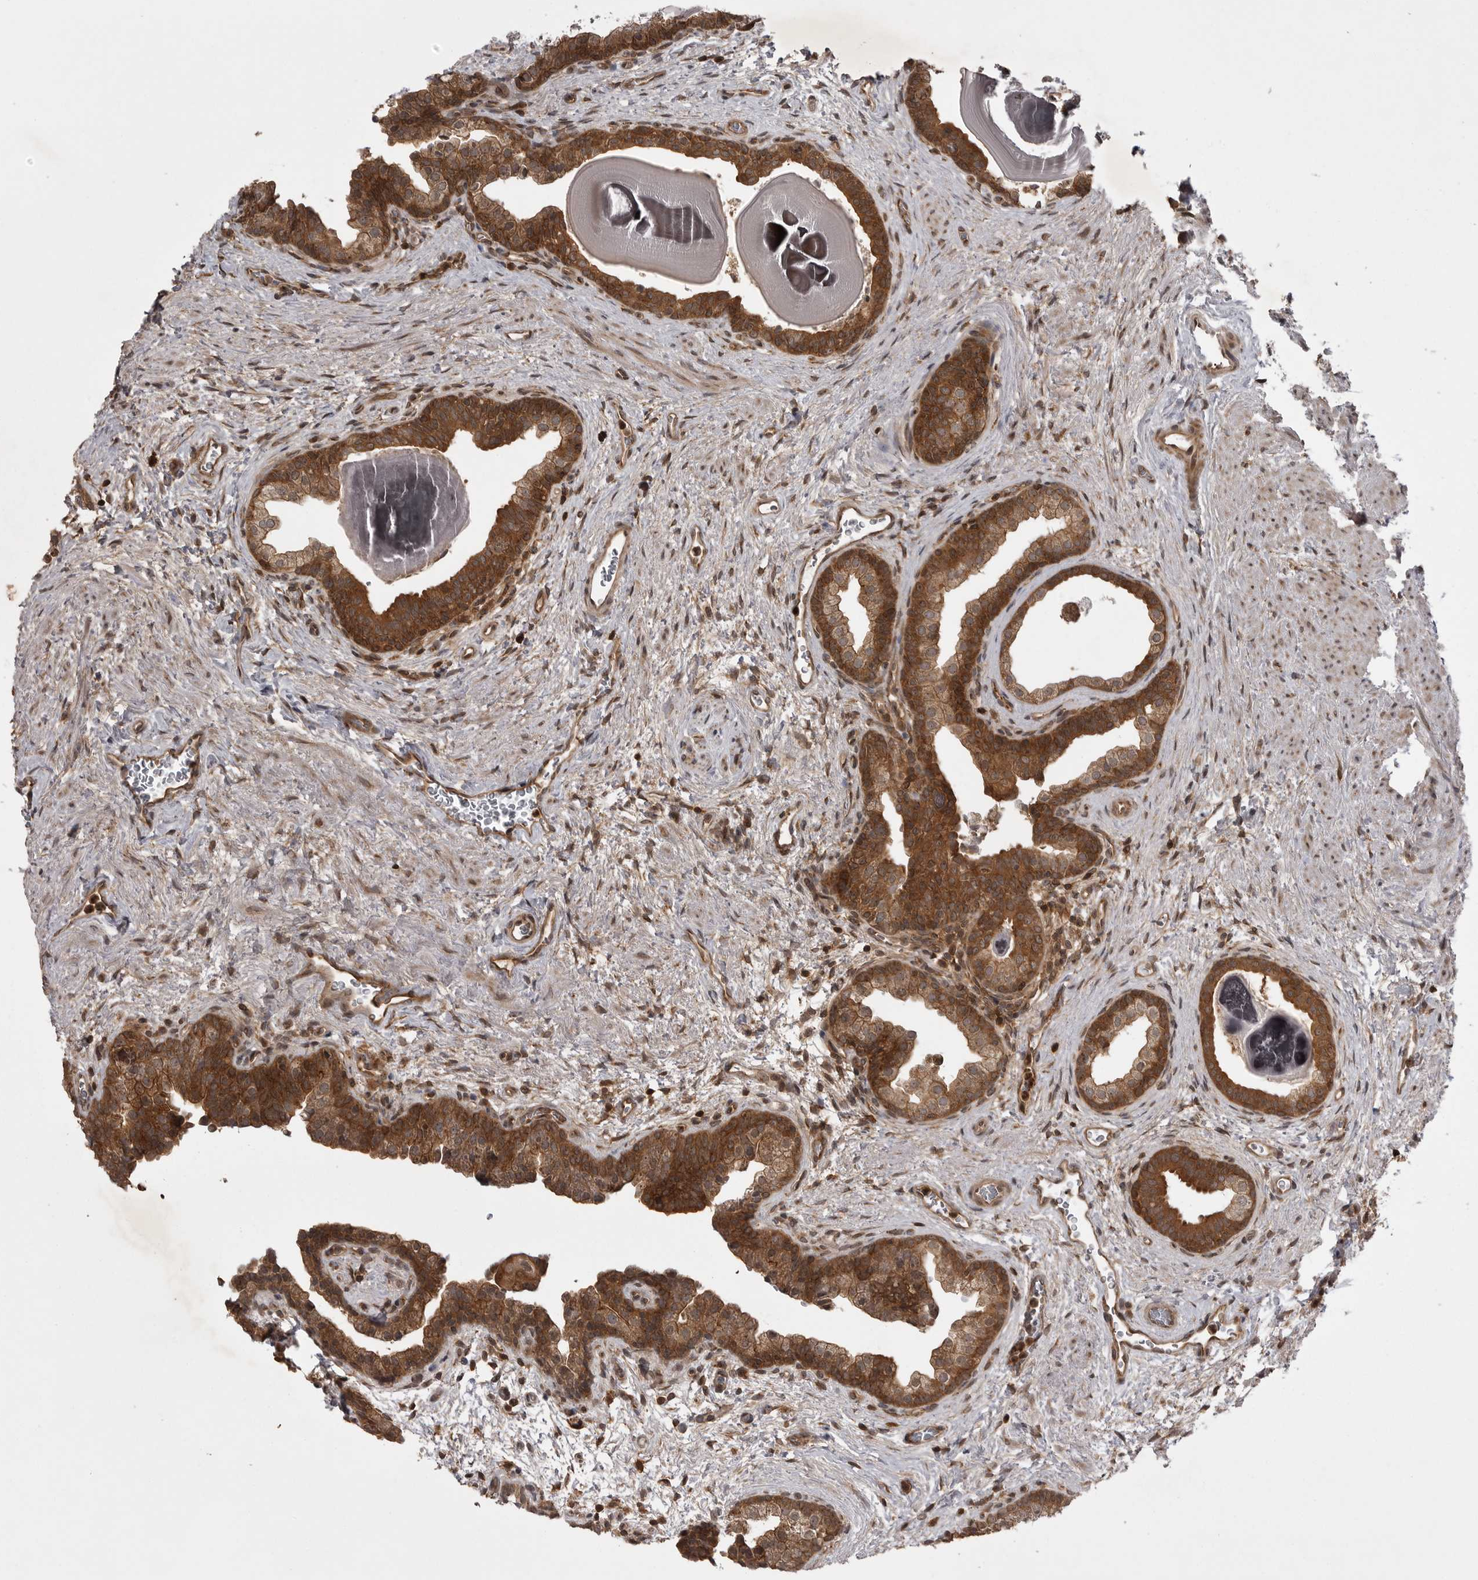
{"staining": {"intensity": "strong", "quantity": ">75%", "location": "cytoplasmic/membranous"}, "tissue": "prostate", "cell_type": "Glandular cells", "image_type": "normal", "snomed": [{"axis": "morphology", "description": "Normal tissue, NOS"}, {"axis": "topography", "description": "Prostate"}], "caption": "This is a micrograph of IHC staining of normal prostate, which shows strong positivity in the cytoplasmic/membranous of glandular cells.", "gene": "STK24", "patient": {"sex": "male", "age": 48}}